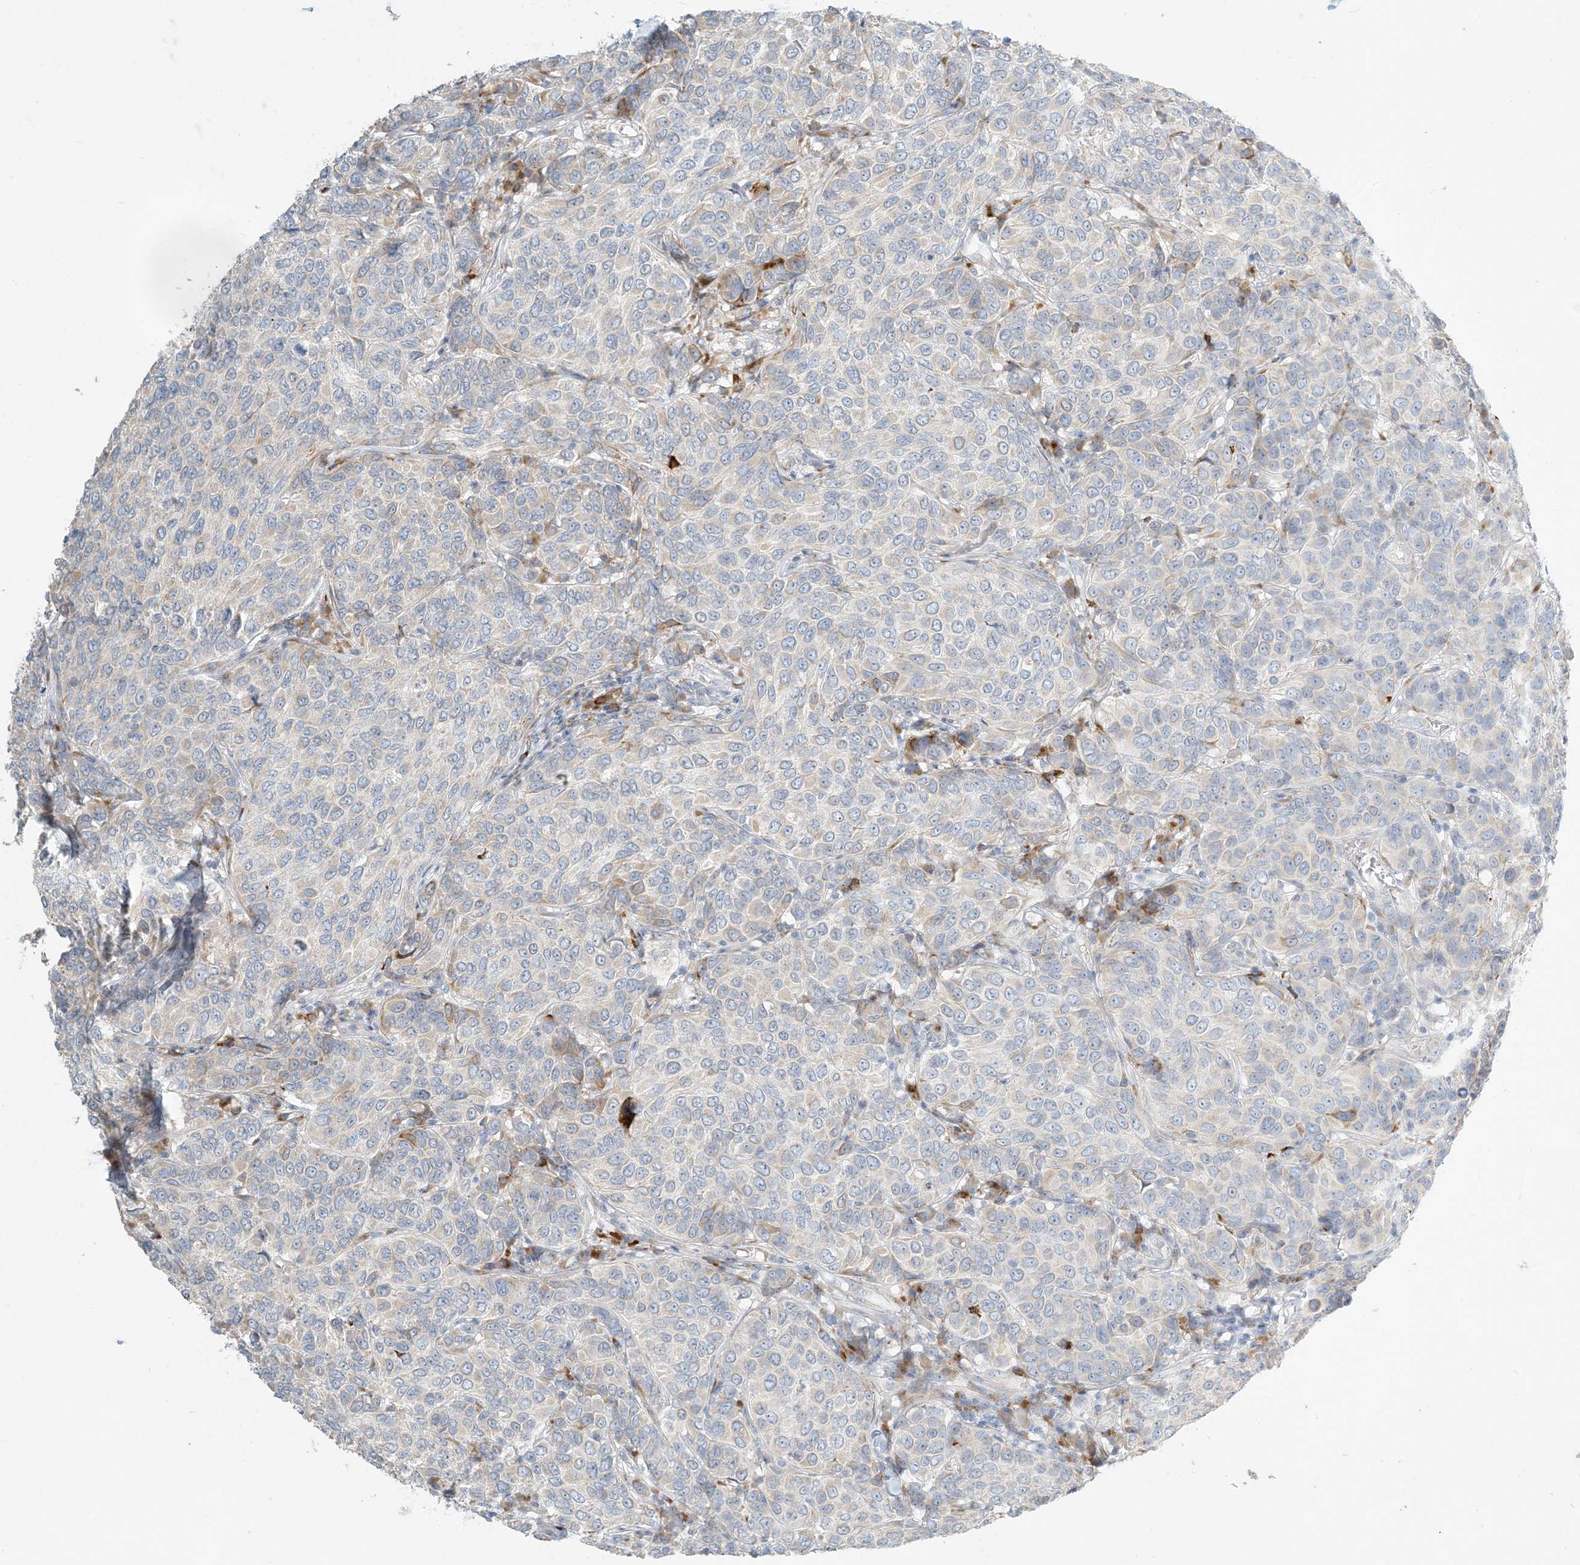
{"staining": {"intensity": "negative", "quantity": "none", "location": "none"}, "tissue": "breast cancer", "cell_type": "Tumor cells", "image_type": "cancer", "snomed": [{"axis": "morphology", "description": "Duct carcinoma"}, {"axis": "topography", "description": "Breast"}], "caption": "A photomicrograph of breast invasive ductal carcinoma stained for a protein exhibits no brown staining in tumor cells. (Brightfield microscopy of DAB (3,3'-diaminobenzidine) IHC at high magnification).", "gene": "ZNF385D", "patient": {"sex": "female", "age": 55}}